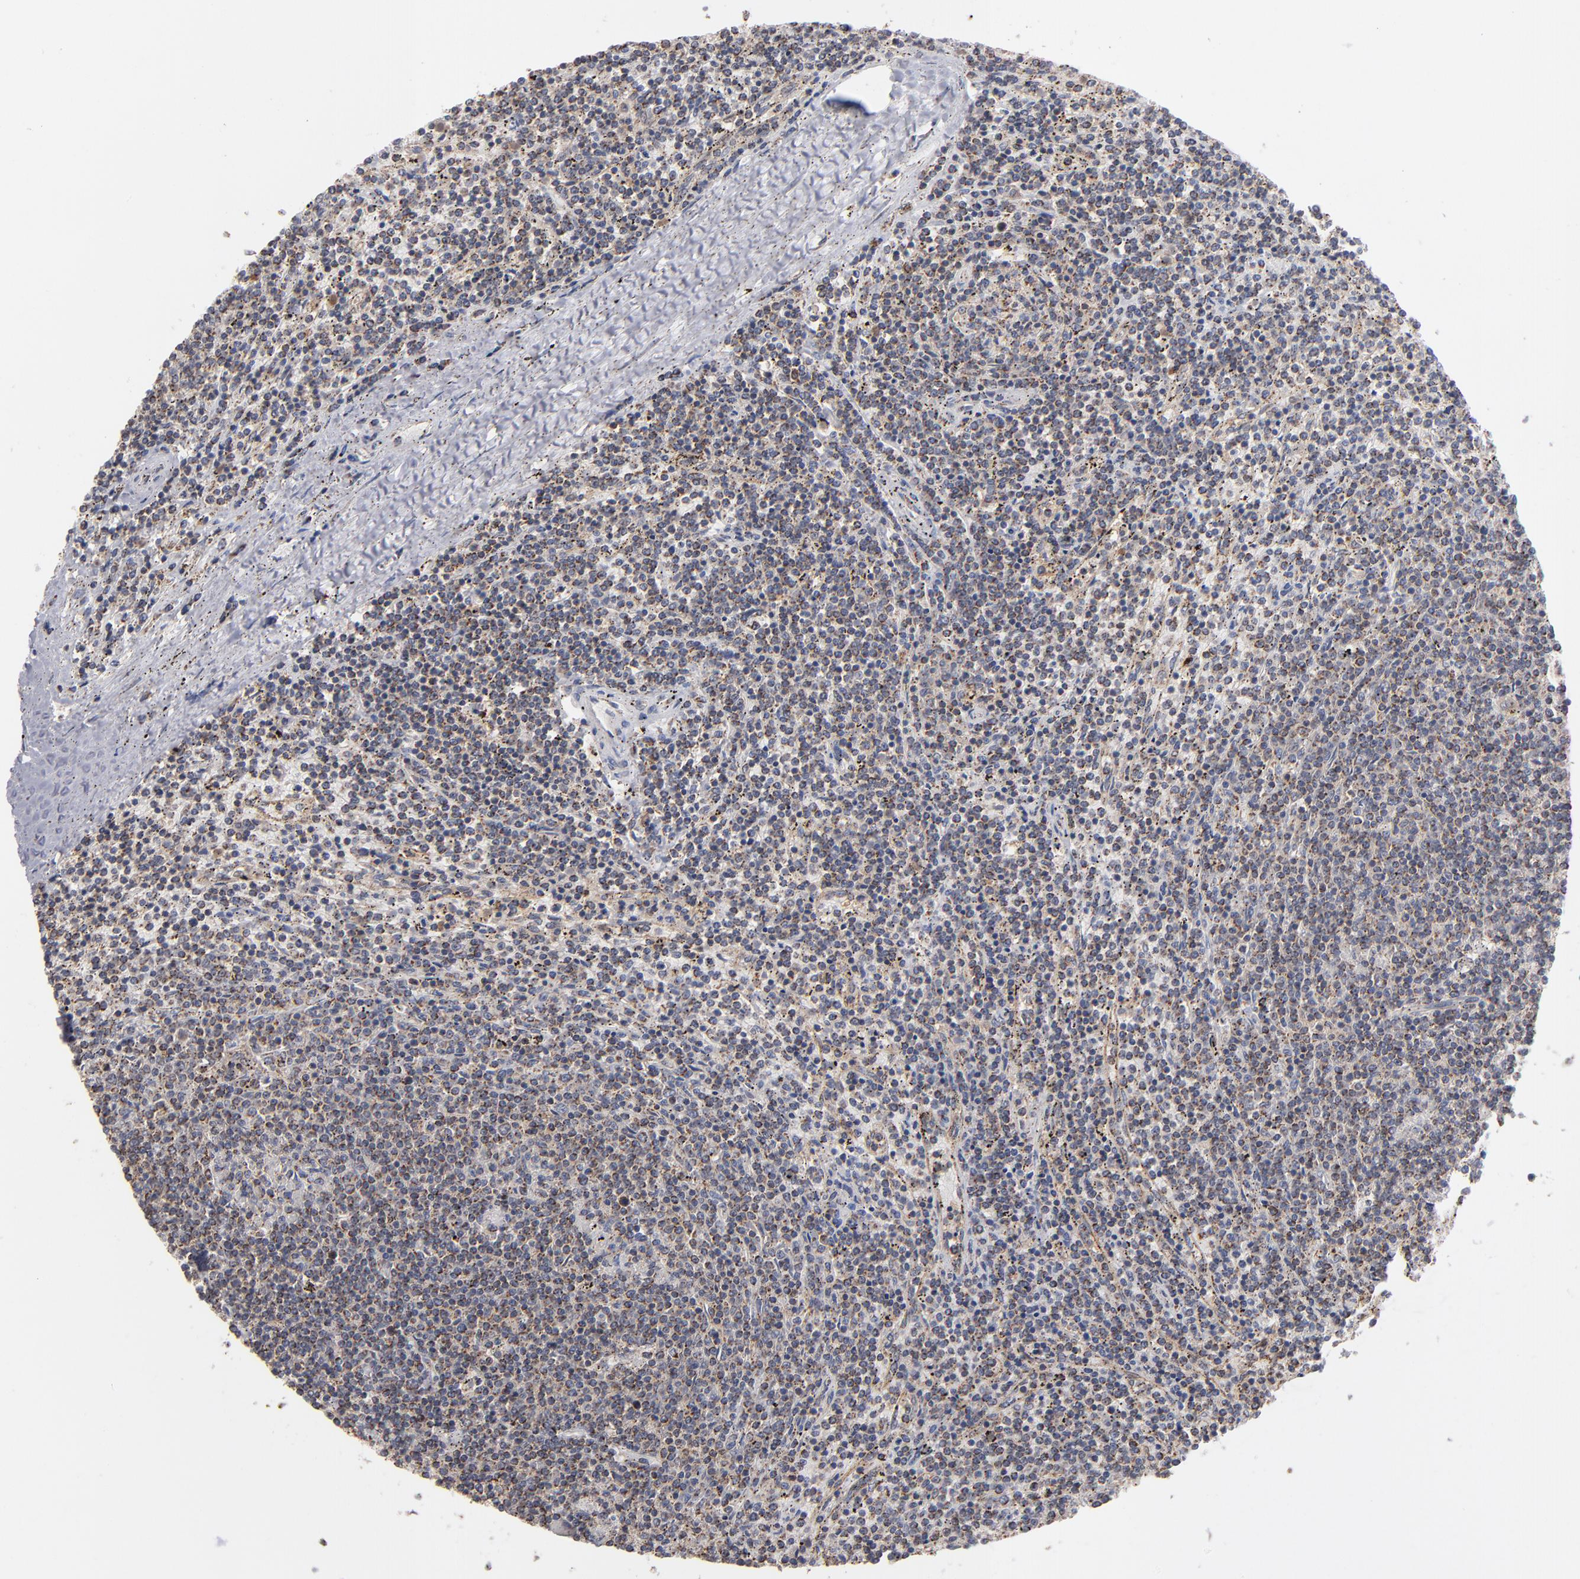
{"staining": {"intensity": "moderate", "quantity": "25%-75%", "location": "cytoplasmic/membranous"}, "tissue": "lymphoma", "cell_type": "Tumor cells", "image_type": "cancer", "snomed": [{"axis": "morphology", "description": "Malignant lymphoma, non-Hodgkin's type, Low grade"}, {"axis": "topography", "description": "Spleen"}], "caption": "High-power microscopy captured an immunohistochemistry photomicrograph of lymphoma, revealing moderate cytoplasmic/membranous expression in about 25%-75% of tumor cells.", "gene": "MIPOL1", "patient": {"sex": "female", "age": 50}}